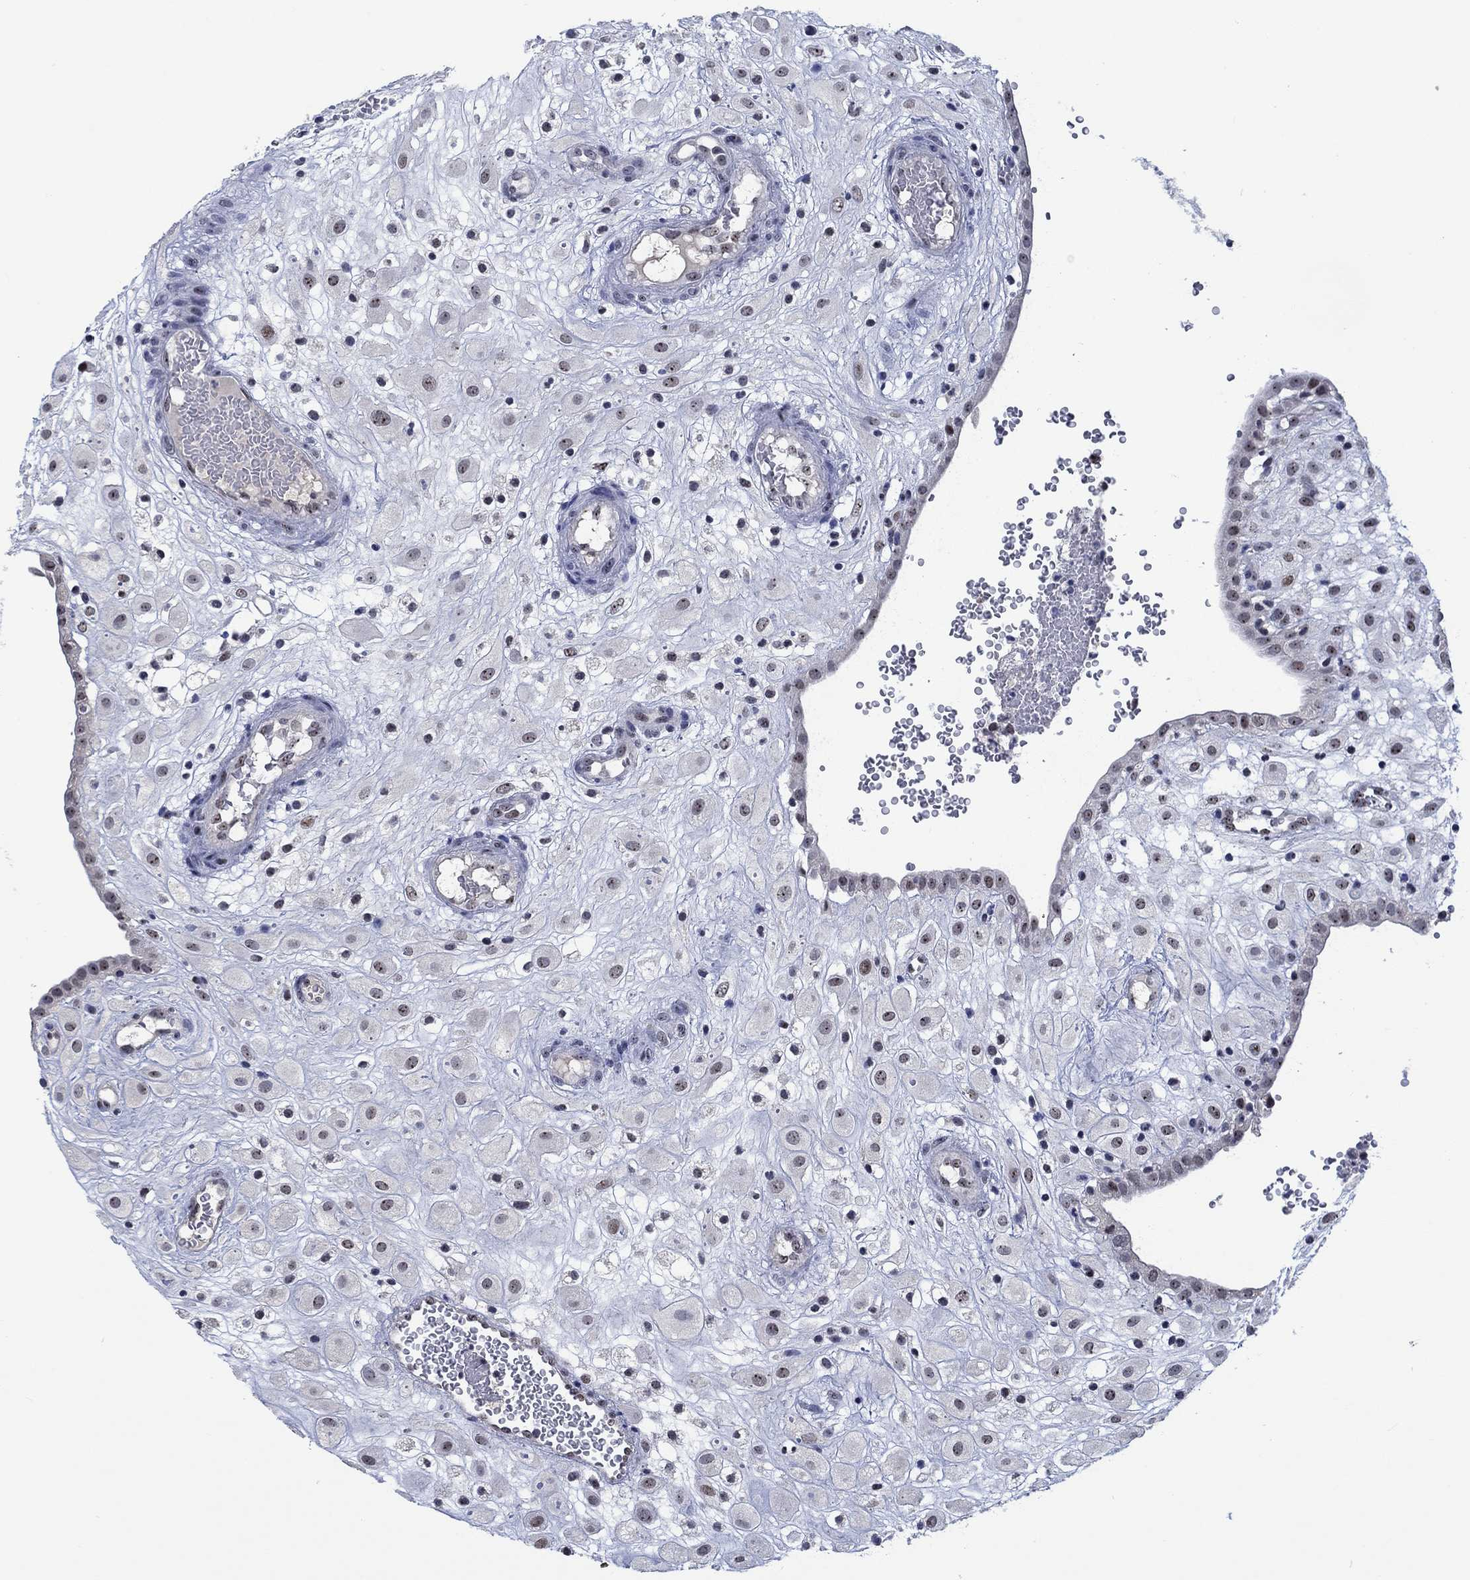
{"staining": {"intensity": "negative", "quantity": "none", "location": "none"}, "tissue": "placenta", "cell_type": "Decidual cells", "image_type": "normal", "snomed": [{"axis": "morphology", "description": "Normal tissue, NOS"}, {"axis": "topography", "description": "Placenta"}], "caption": "Immunohistochemistry (IHC) histopathology image of benign human placenta stained for a protein (brown), which demonstrates no staining in decidual cells. (Immunohistochemistry (IHC), brightfield microscopy, high magnification).", "gene": "HTN1", "patient": {"sex": "female", "age": 24}}